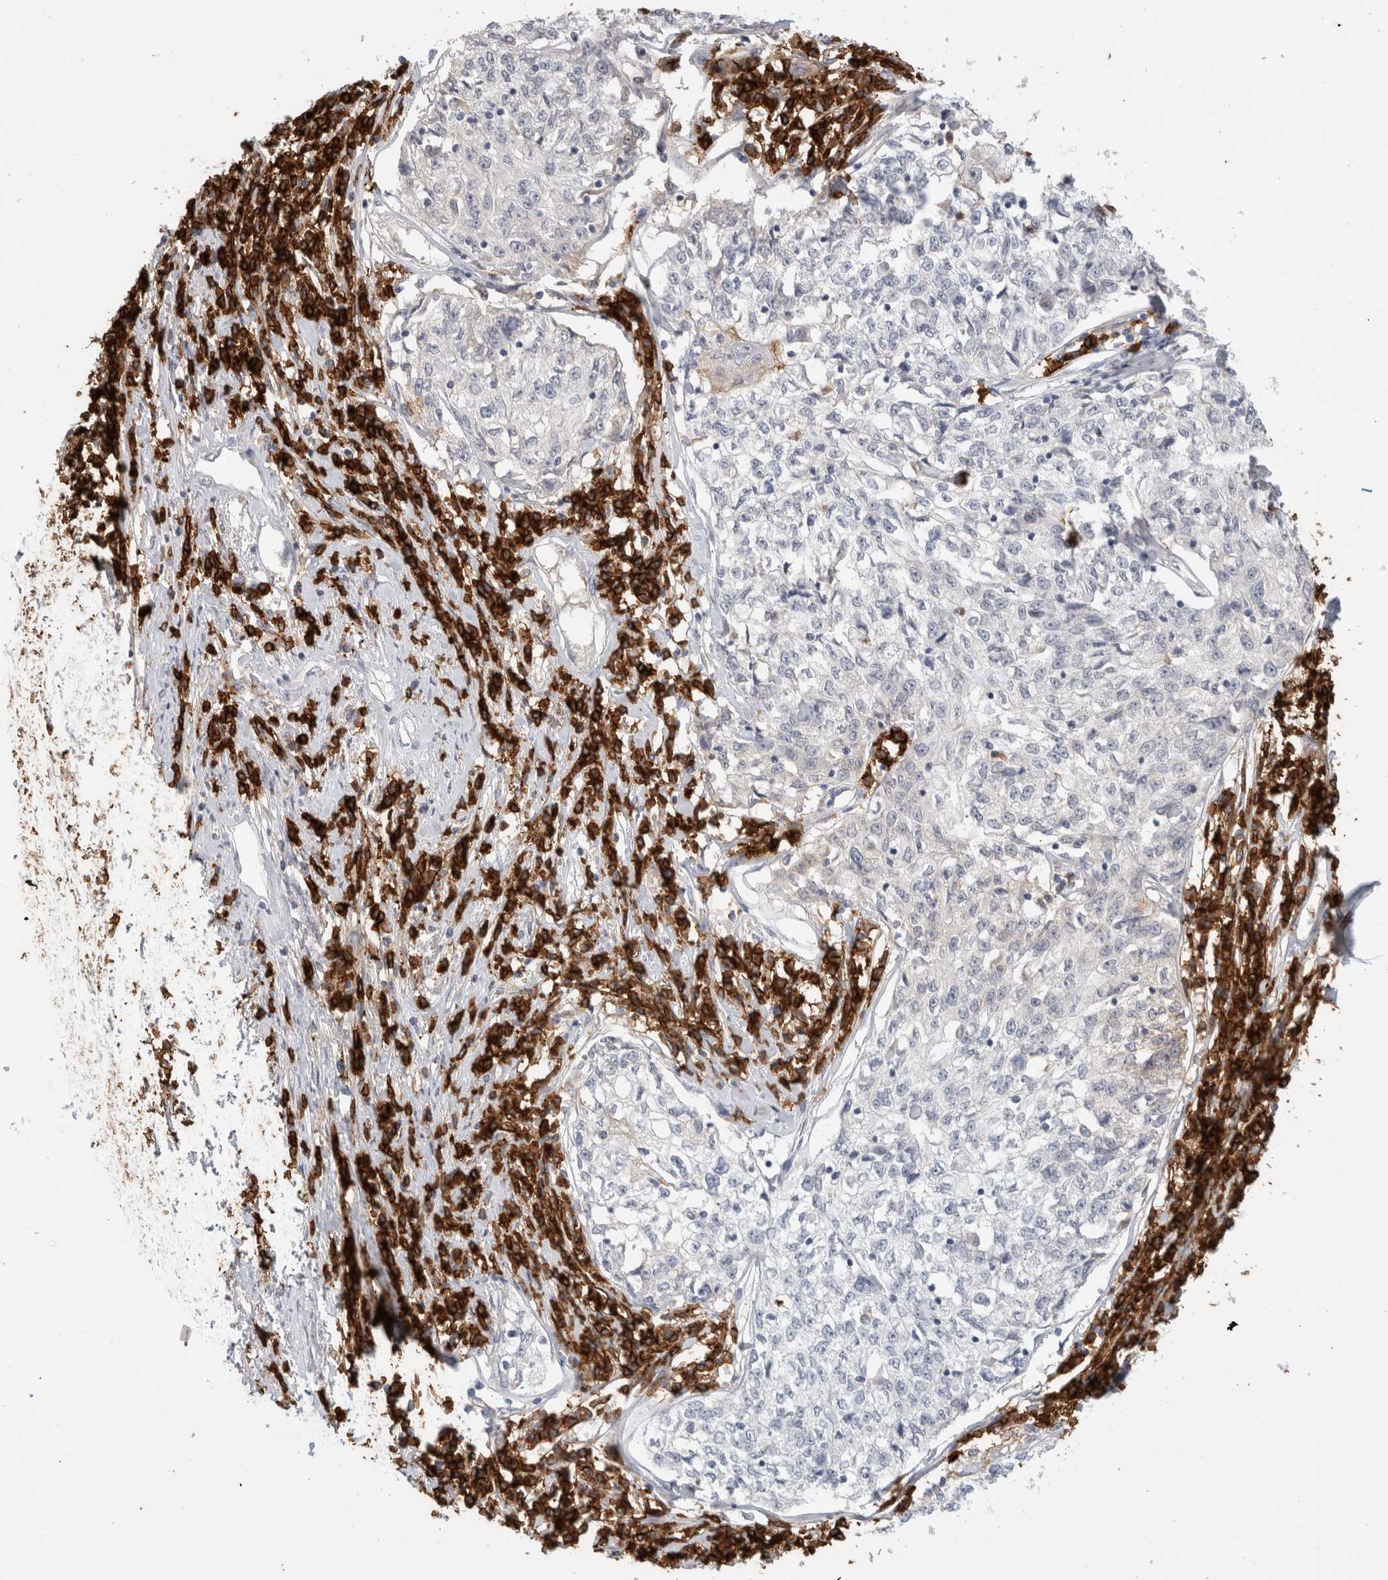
{"staining": {"intensity": "negative", "quantity": "none", "location": "none"}, "tissue": "cervical cancer", "cell_type": "Tumor cells", "image_type": "cancer", "snomed": [{"axis": "morphology", "description": "Squamous cell carcinoma, NOS"}, {"axis": "topography", "description": "Cervix"}], "caption": "Immunohistochemistry of cervical cancer (squamous cell carcinoma) demonstrates no positivity in tumor cells.", "gene": "CD38", "patient": {"sex": "female", "age": 57}}